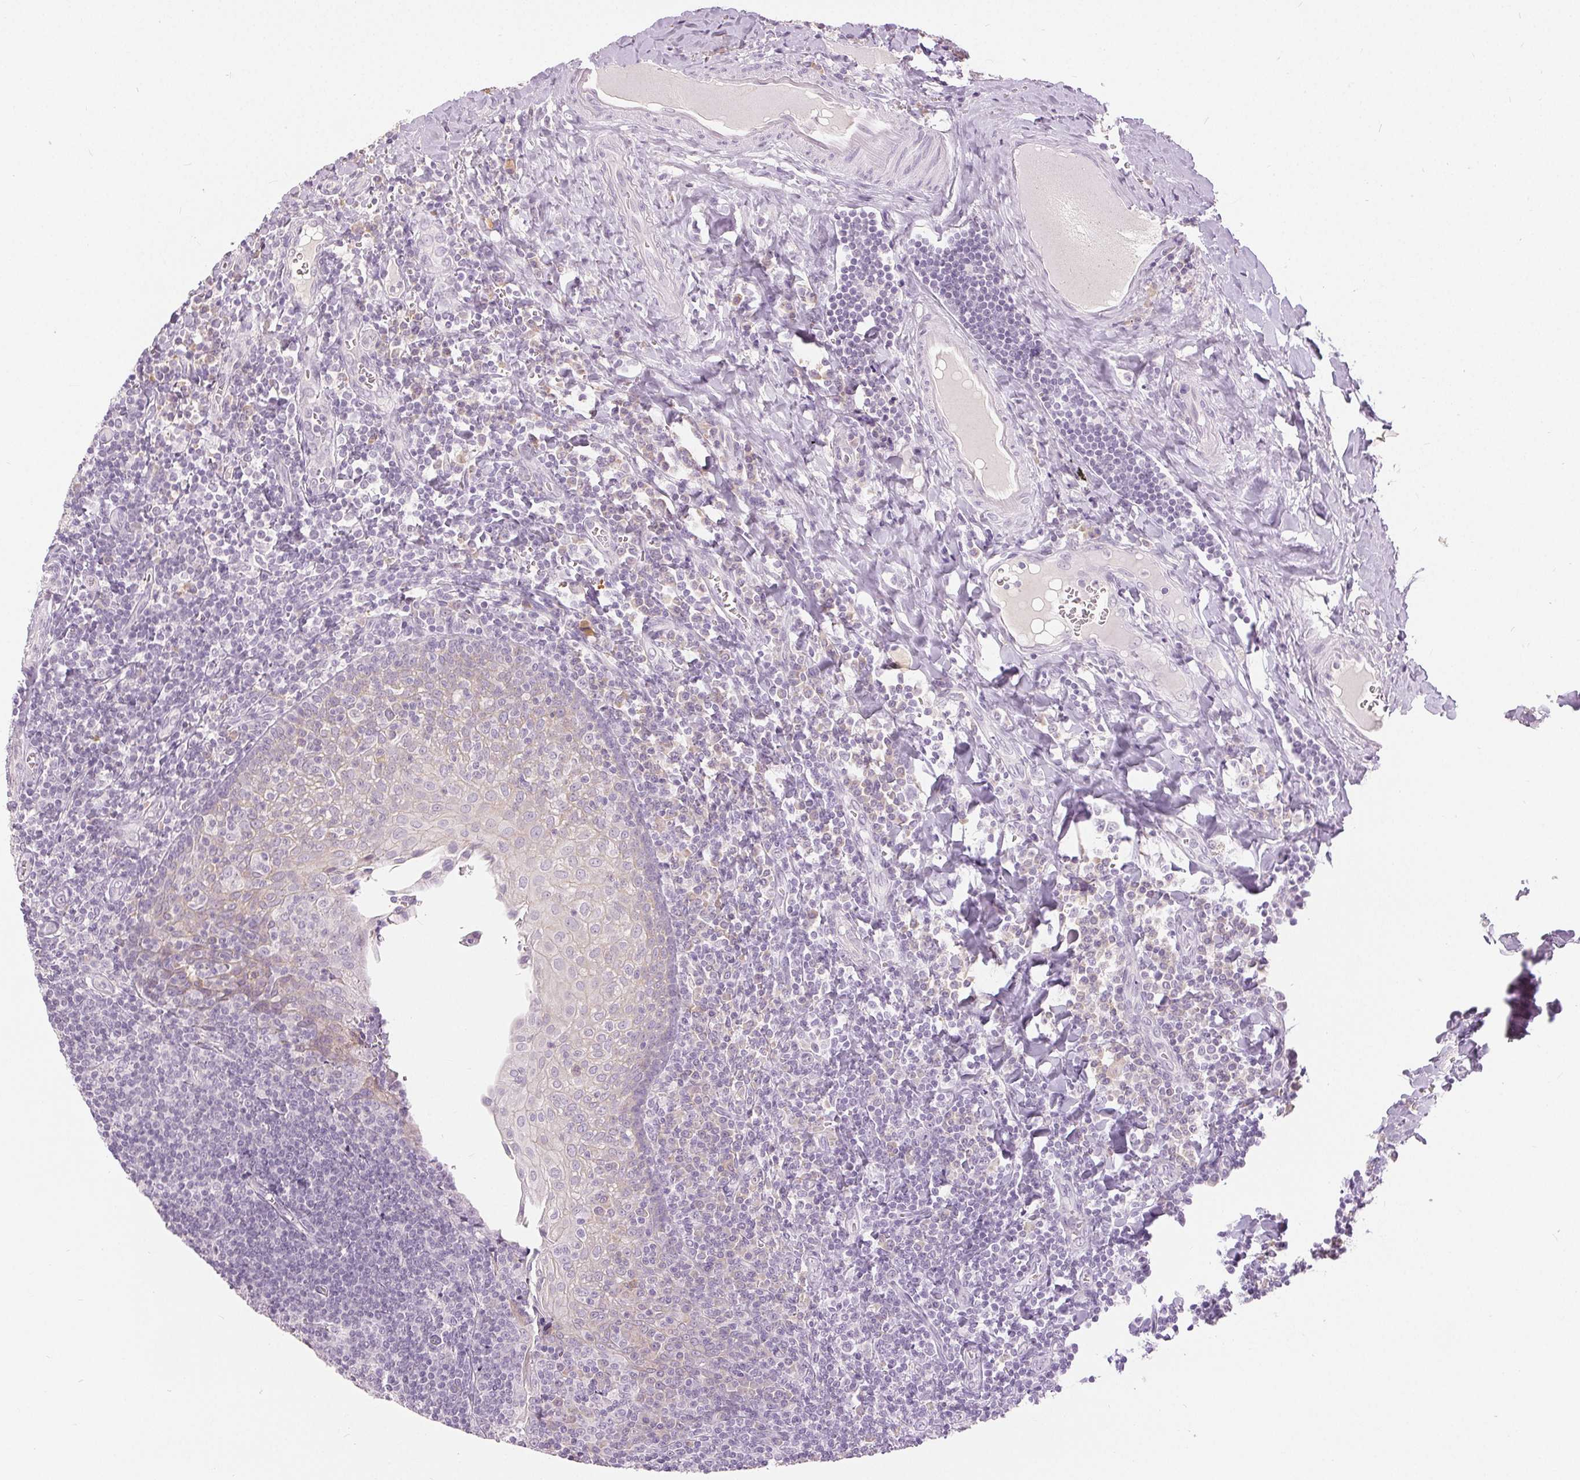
{"staining": {"intensity": "negative", "quantity": "none", "location": "none"}, "tissue": "tonsil", "cell_type": "Germinal center cells", "image_type": "normal", "snomed": [{"axis": "morphology", "description": "Normal tissue, NOS"}, {"axis": "morphology", "description": "Inflammation, NOS"}, {"axis": "topography", "description": "Tonsil"}], "caption": "Protein analysis of benign tonsil demonstrates no significant positivity in germinal center cells. Nuclei are stained in blue.", "gene": "DSG3", "patient": {"sex": "female", "age": 31}}